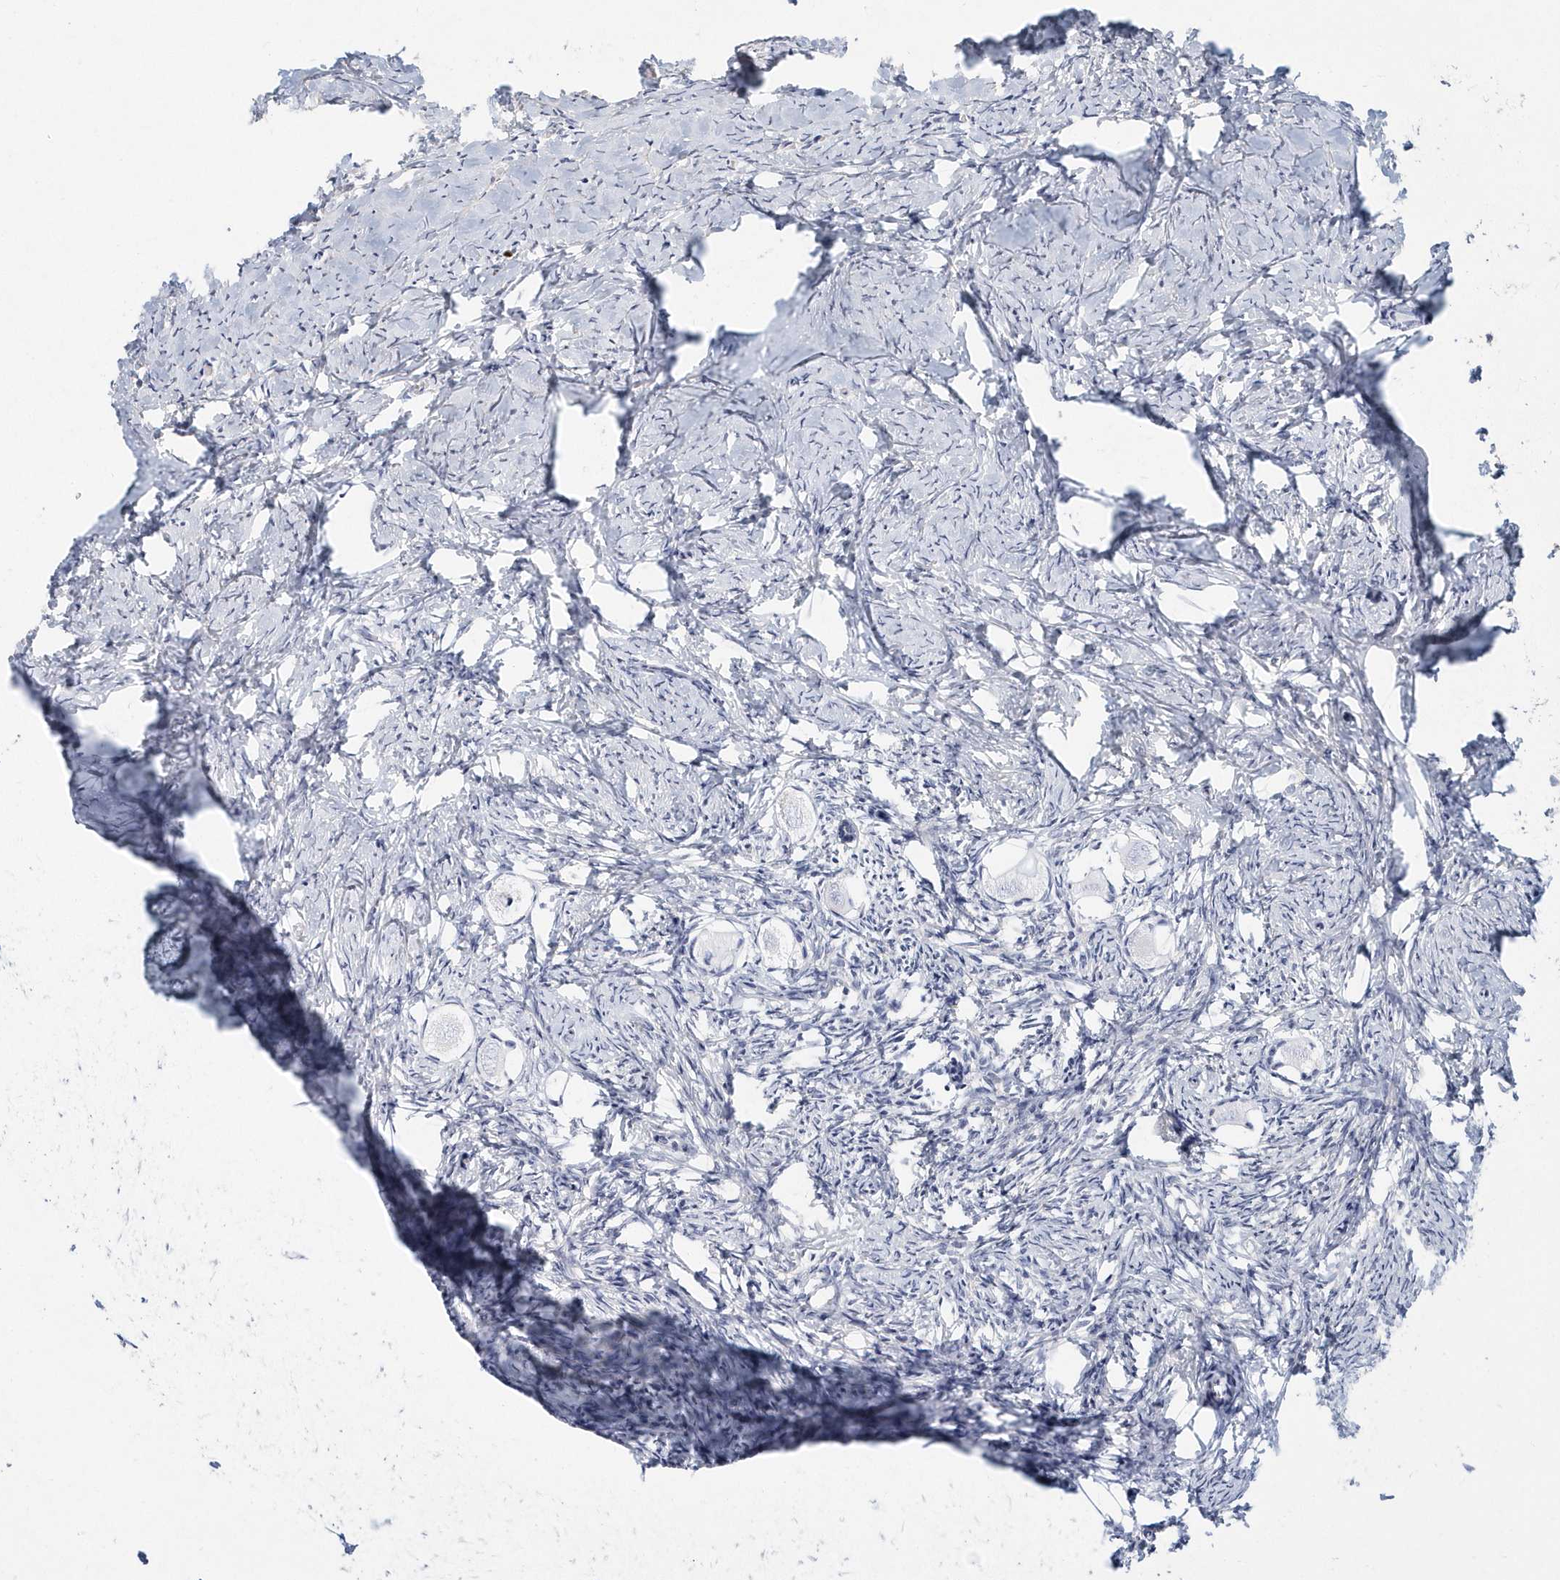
{"staining": {"intensity": "negative", "quantity": "none", "location": "none"}, "tissue": "ovary", "cell_type": "Follicle cells", "image_type": "normal", "snomed": [{"axis": "morphology", "description": "Normal tissue, NOS"}, {"axis": "topography", "description": "Ovary"}], "caption": "IHC of unremarkable ovary demonstrates no positivity in follicle cells.", "gene": "ITGA2B", "patient": {"sex": "female", "age": 27}}